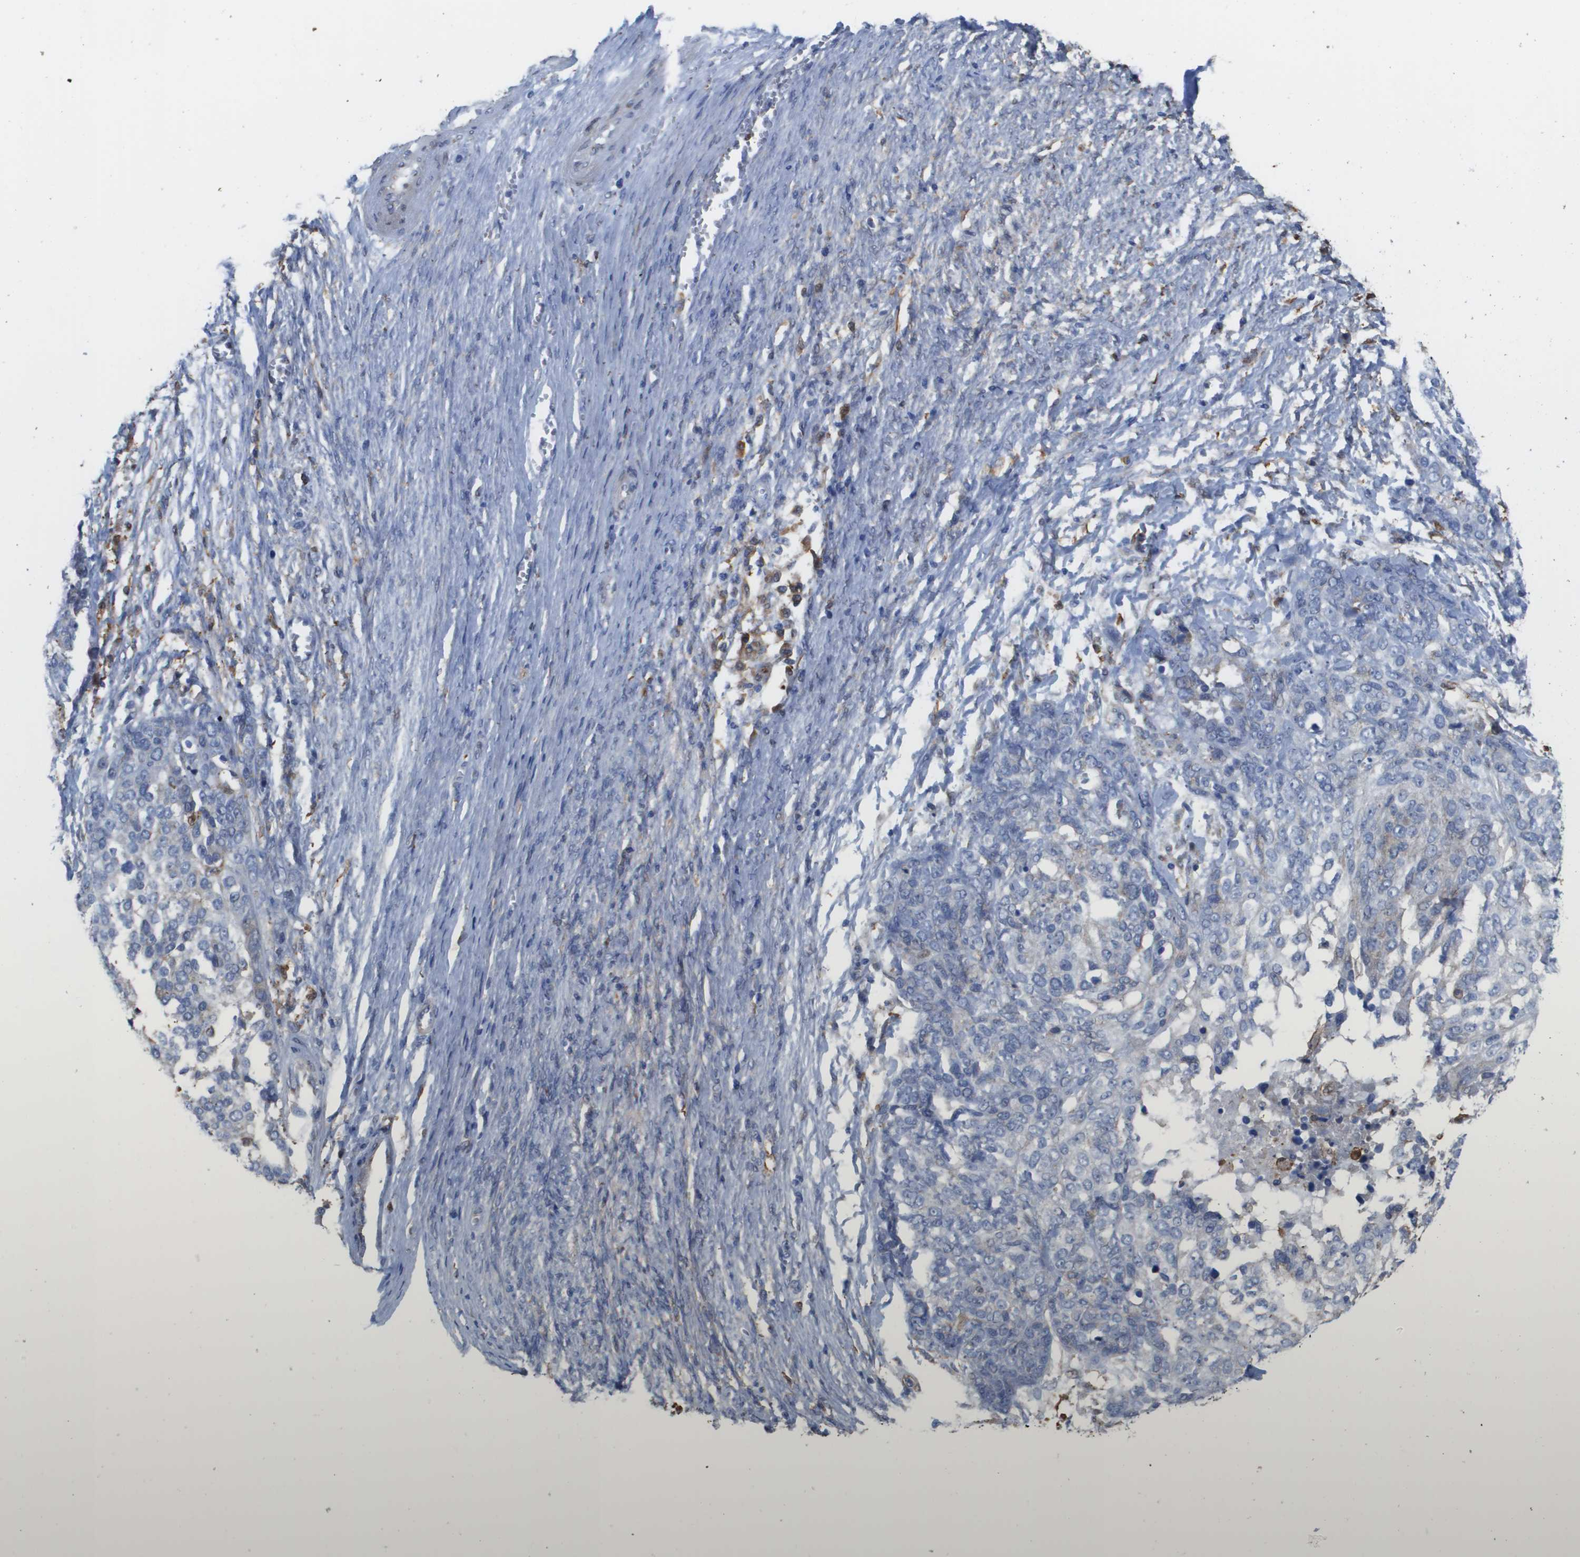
{"staining": {"intensity": "negative", "quantity": "none", "location": "none"}, "tissue": "ovarian cancer", "cell_type": "Tumor cells", "image_type": "cancer", "snomed": [{"axis": "morphology", "description": "Cystadenocarcinoma, serous, NOS"}, {"axis": "topography", "description": "Ovary"}], "caption": "This is an immunohistochemistry (IHC) image of human ovarian serous cystadenocarcinoma. There is no expression in tumor cells.", "gene": "SLC37A2", "patient": {"sex": "female", "age": 44}}